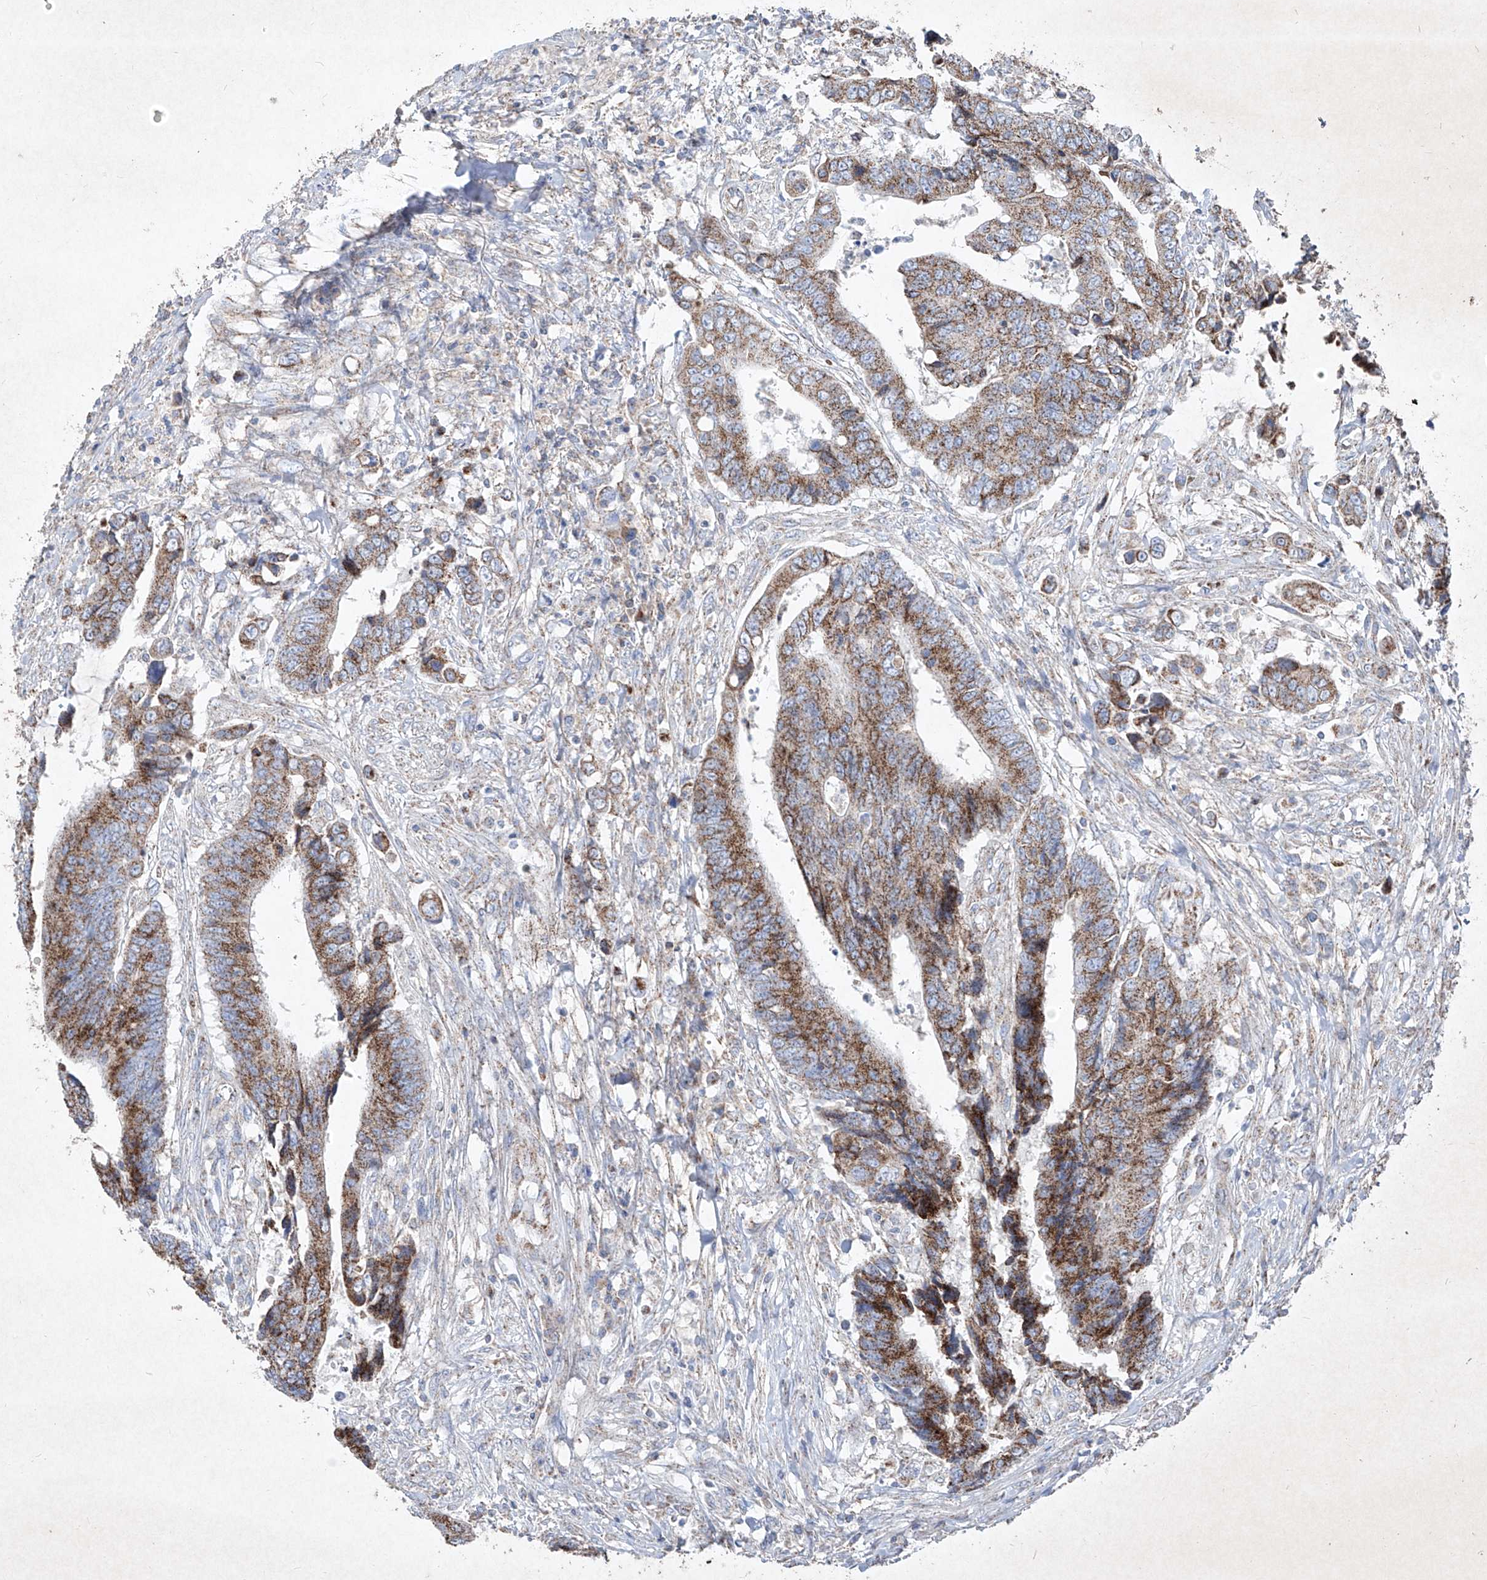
{"staining": {"intensity": "moderate", "quantity": ">75%", "location": "cytoplasmic/membranous"}, "tissue": "colorectal cancer", "cell_type": "Tumor cells", "image_type": "cancer", "snomed": [{"axis": "morphology", "description": "Adenocarcinoma, NOS"}, {"axis": "topography", "description": "Rectum"}], "caption": "This micrograph displays colorectal cancer (adenocarcinoma) stained with immunohistochemistry (IHC) to label a protein in brown. The cytoplasmic/membranous of tumor cells show moderate positivity for the protein. Nuclei are counter-stained blue.", "gene": "ABCD3", "patient": {"sex": "male", "age": 84}}